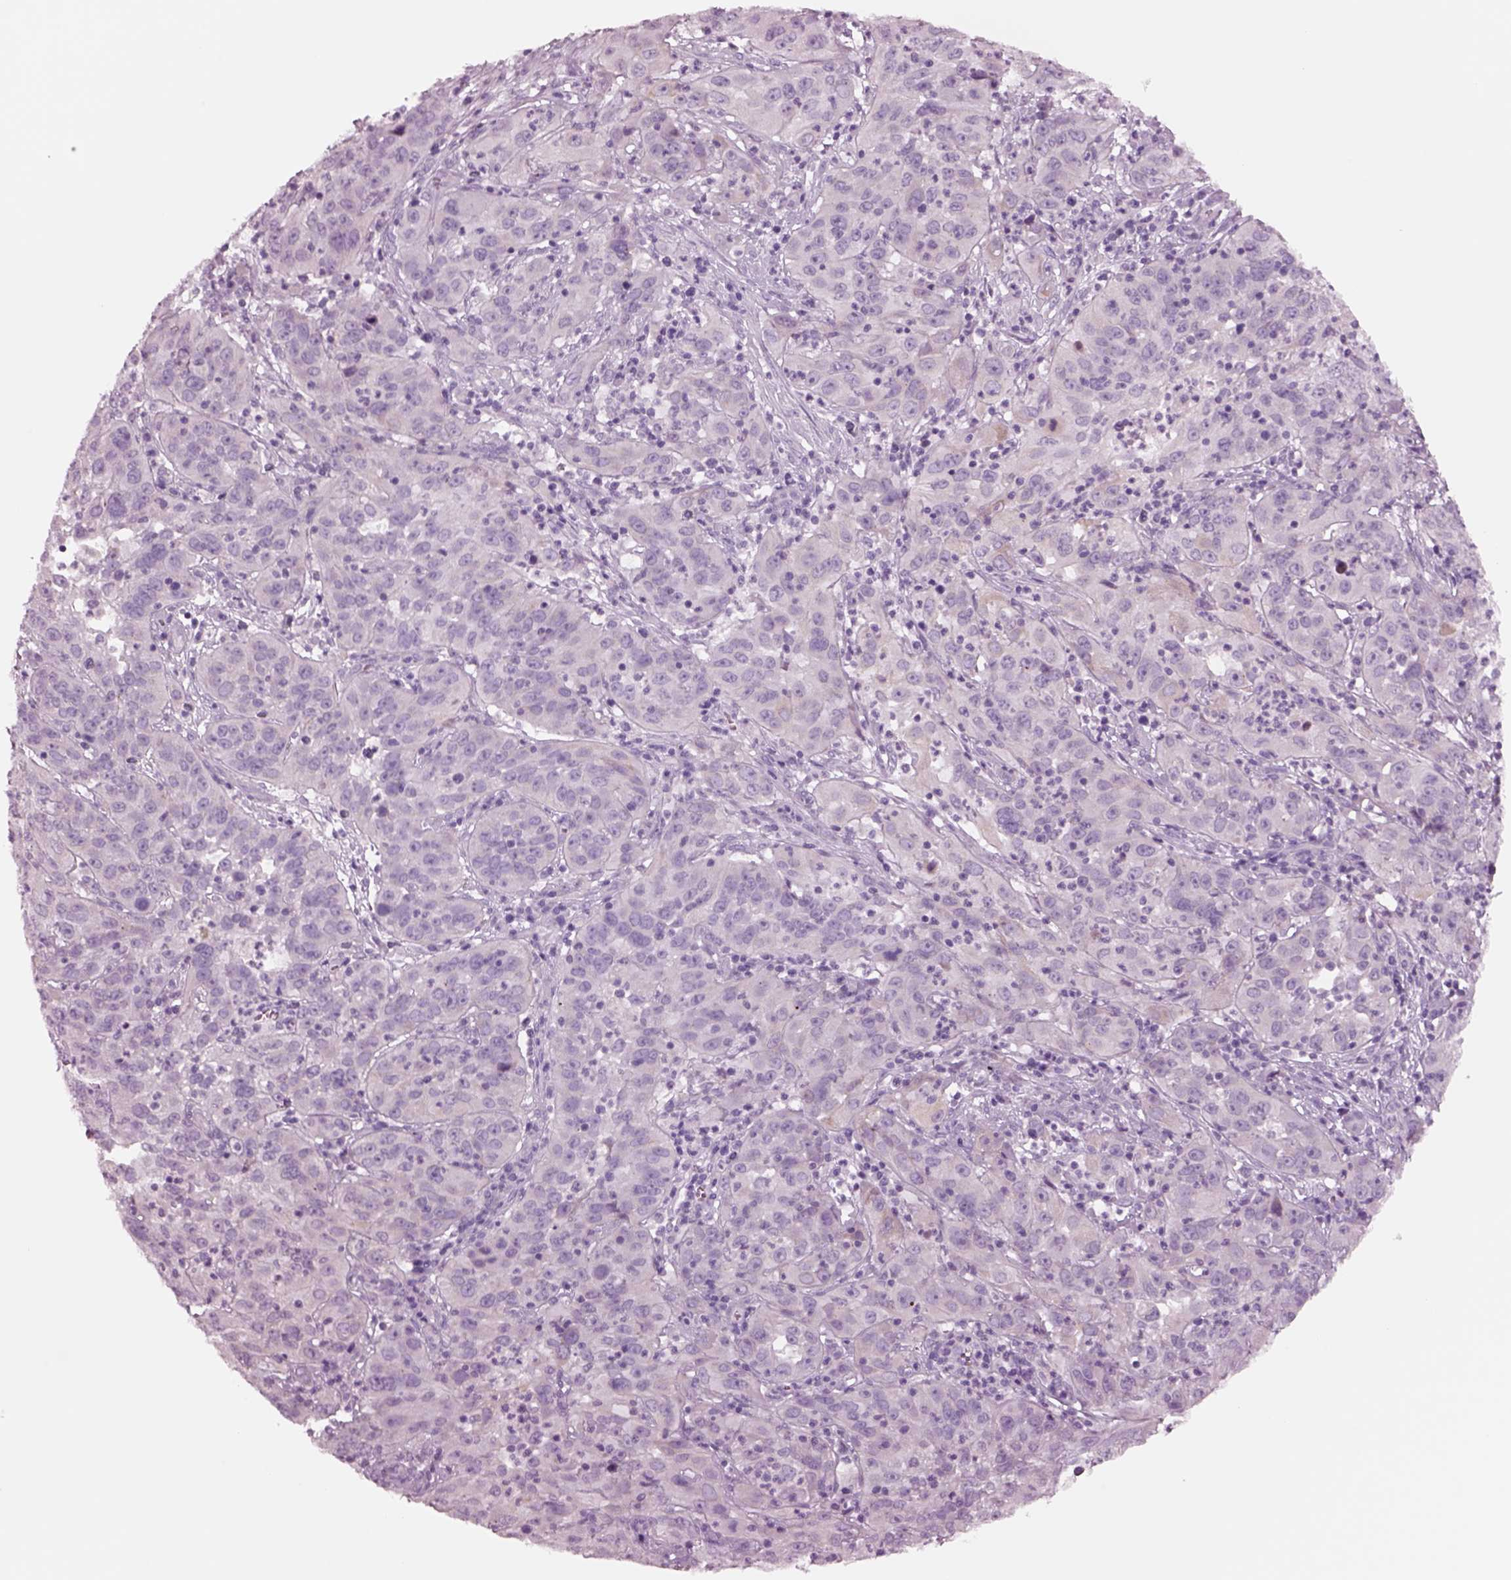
{"staining": {"intensity": "negative", "quantity": "none", "location": "none"}, "tissue": "cervical cancer", "cell_type": "Tumor cells", "image_type": "cancer", "snomed": [{"axis": "morphology", "description": "Squamous cell carcinoma, NOS"}, {"axis": "topography", "description": "Cervix"}], "caption": "Tumor cells are negative for protein expression in human cervical cancer (squamous cell carcinoma). (Stains: DAB (3,3'-diaminobenzidine) IHC with hematoxylin counter stain, Microscopy: brightfield microscopy at high magnification).", "gene": "NMRK2", "patient": {"sex": "female", "age": 32}}